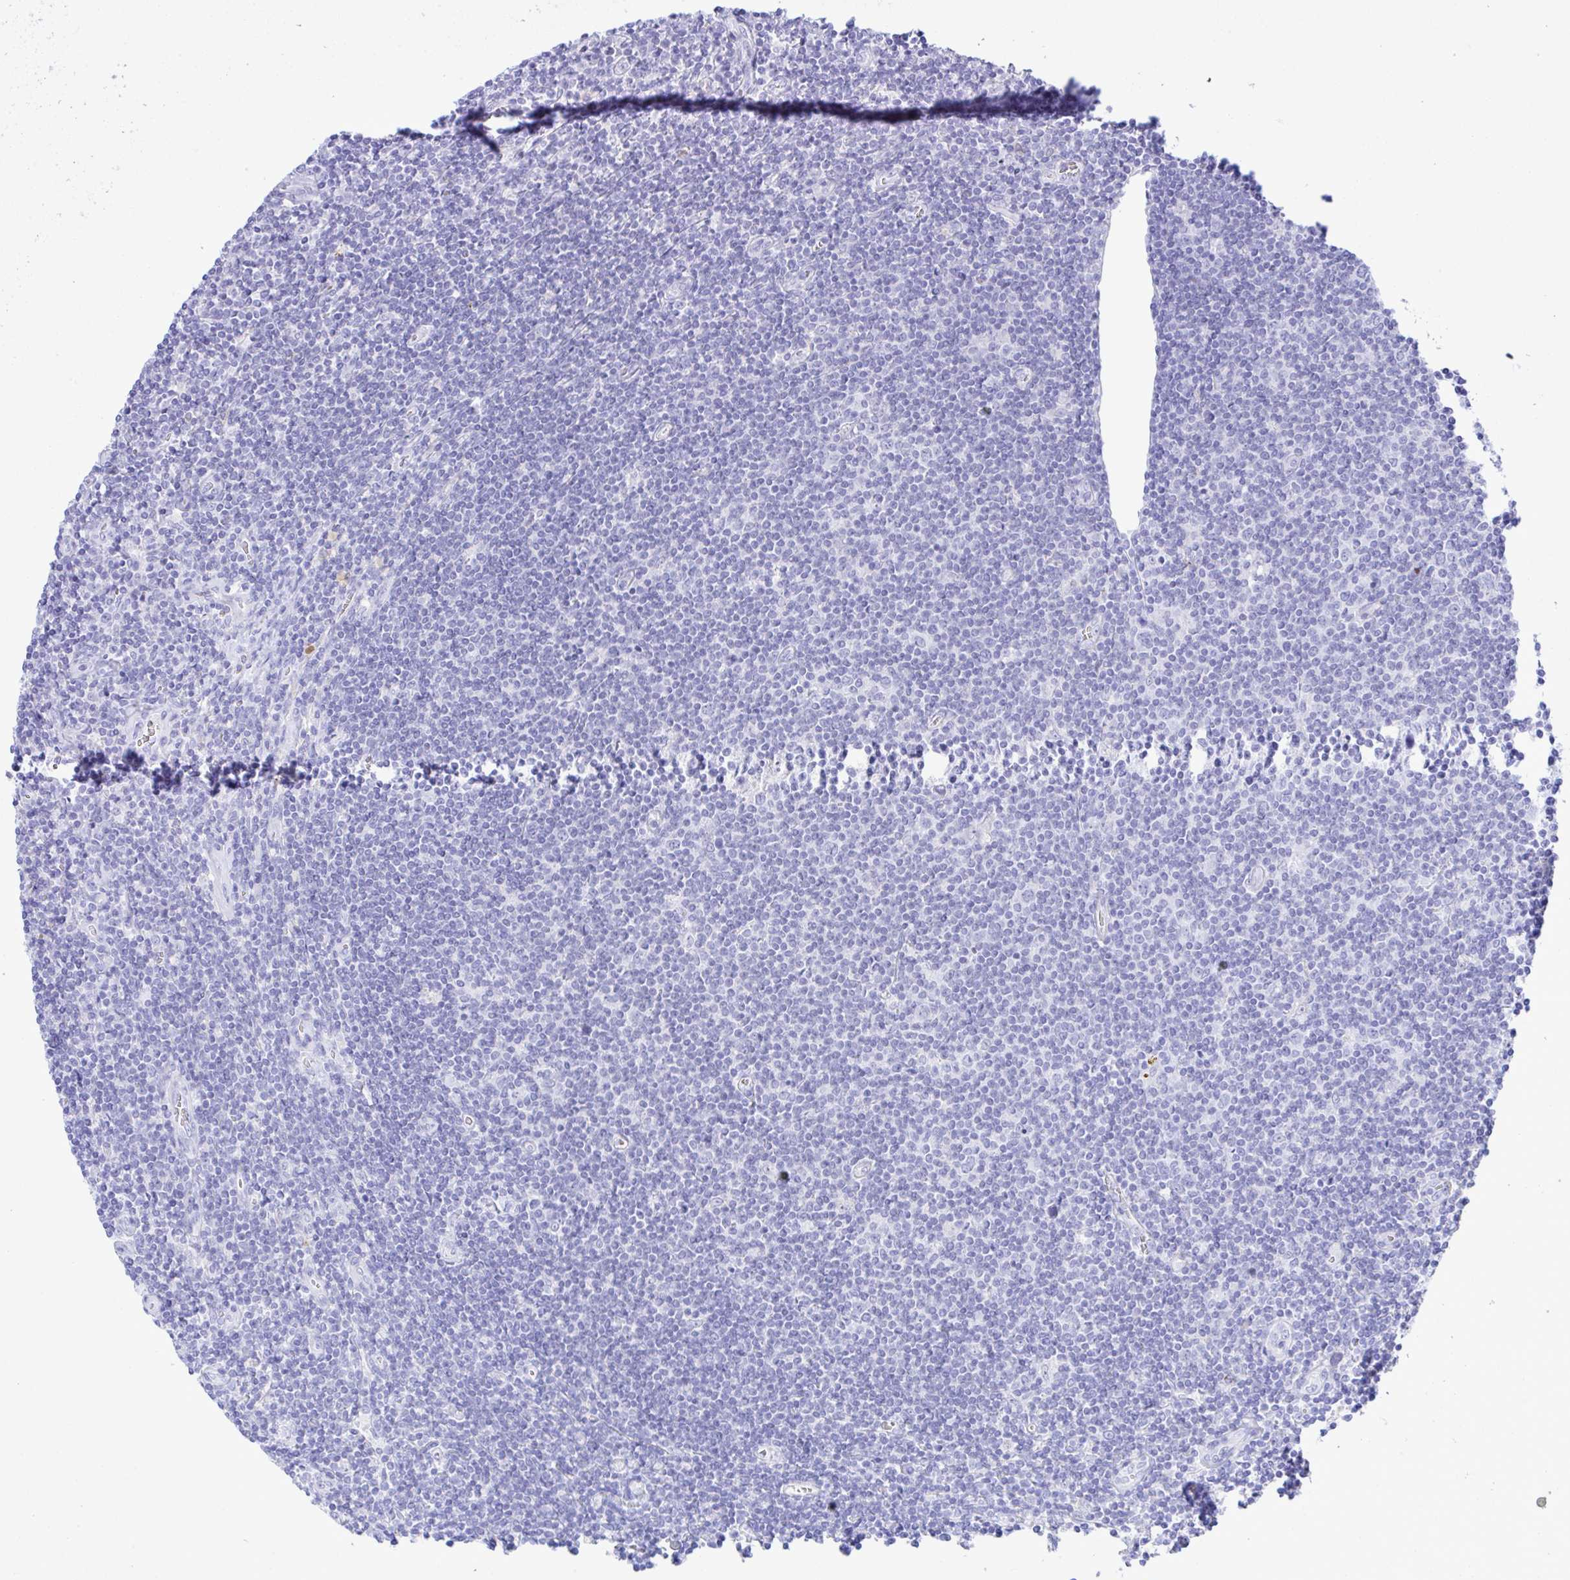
{"staining": {"intensity": "negative", "quantity": "none", "location": "none"}, "tissue": "lymphoma", "cell_type": "Tumor cells", "image_type": "cancer", "snomed": [{"axis": "morphology", "description": "Hodgkin's disease, NOS"}, {"axis": "topography", "description": "Lymph node"}], "caption": "DAB immunohistochemical staining of human Hodgkin's disease demonstrates no significant expression in tumor cells.", "gene": "ZNF221", "patient": {"sex": "male", "age": 40}}